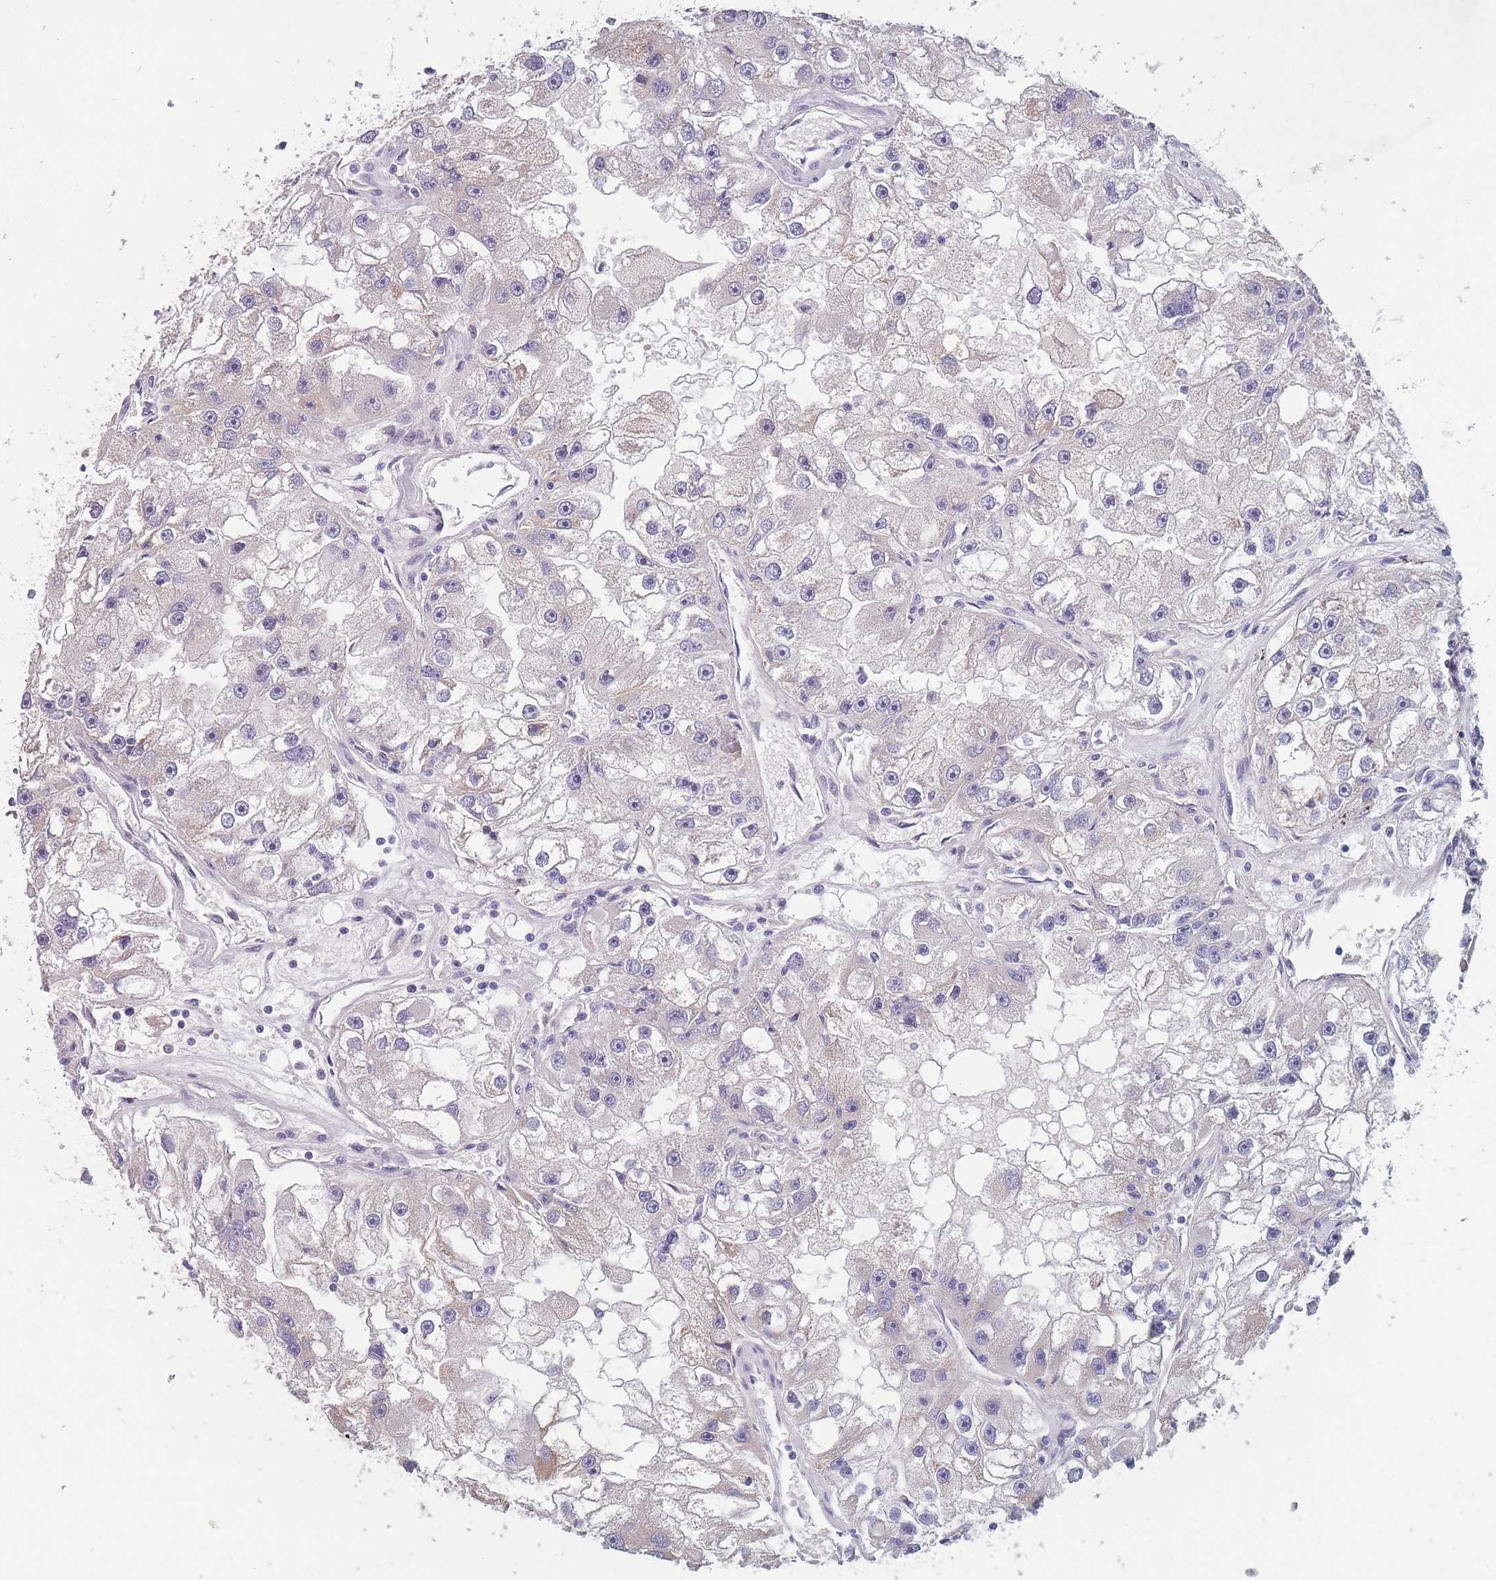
{"staining": {"intensity": "negative", "quantity": "none", "location": "none"}, "tissue": "renal cancer", "cell_type": "Tumor cells", "image_type": "cancer", "snomed": [{"axis": "morphology", "description": "Adenocarcinoma, NOS"}, {"axis": "topography", "description": "Kidney"}], "caption": "Histopathology image shows no protein staining in tumor cells of renal cancer (adenocarcinoma) tissue.", "gene": "FAM83F", "patient": {"sex": "male", "age": 63}}